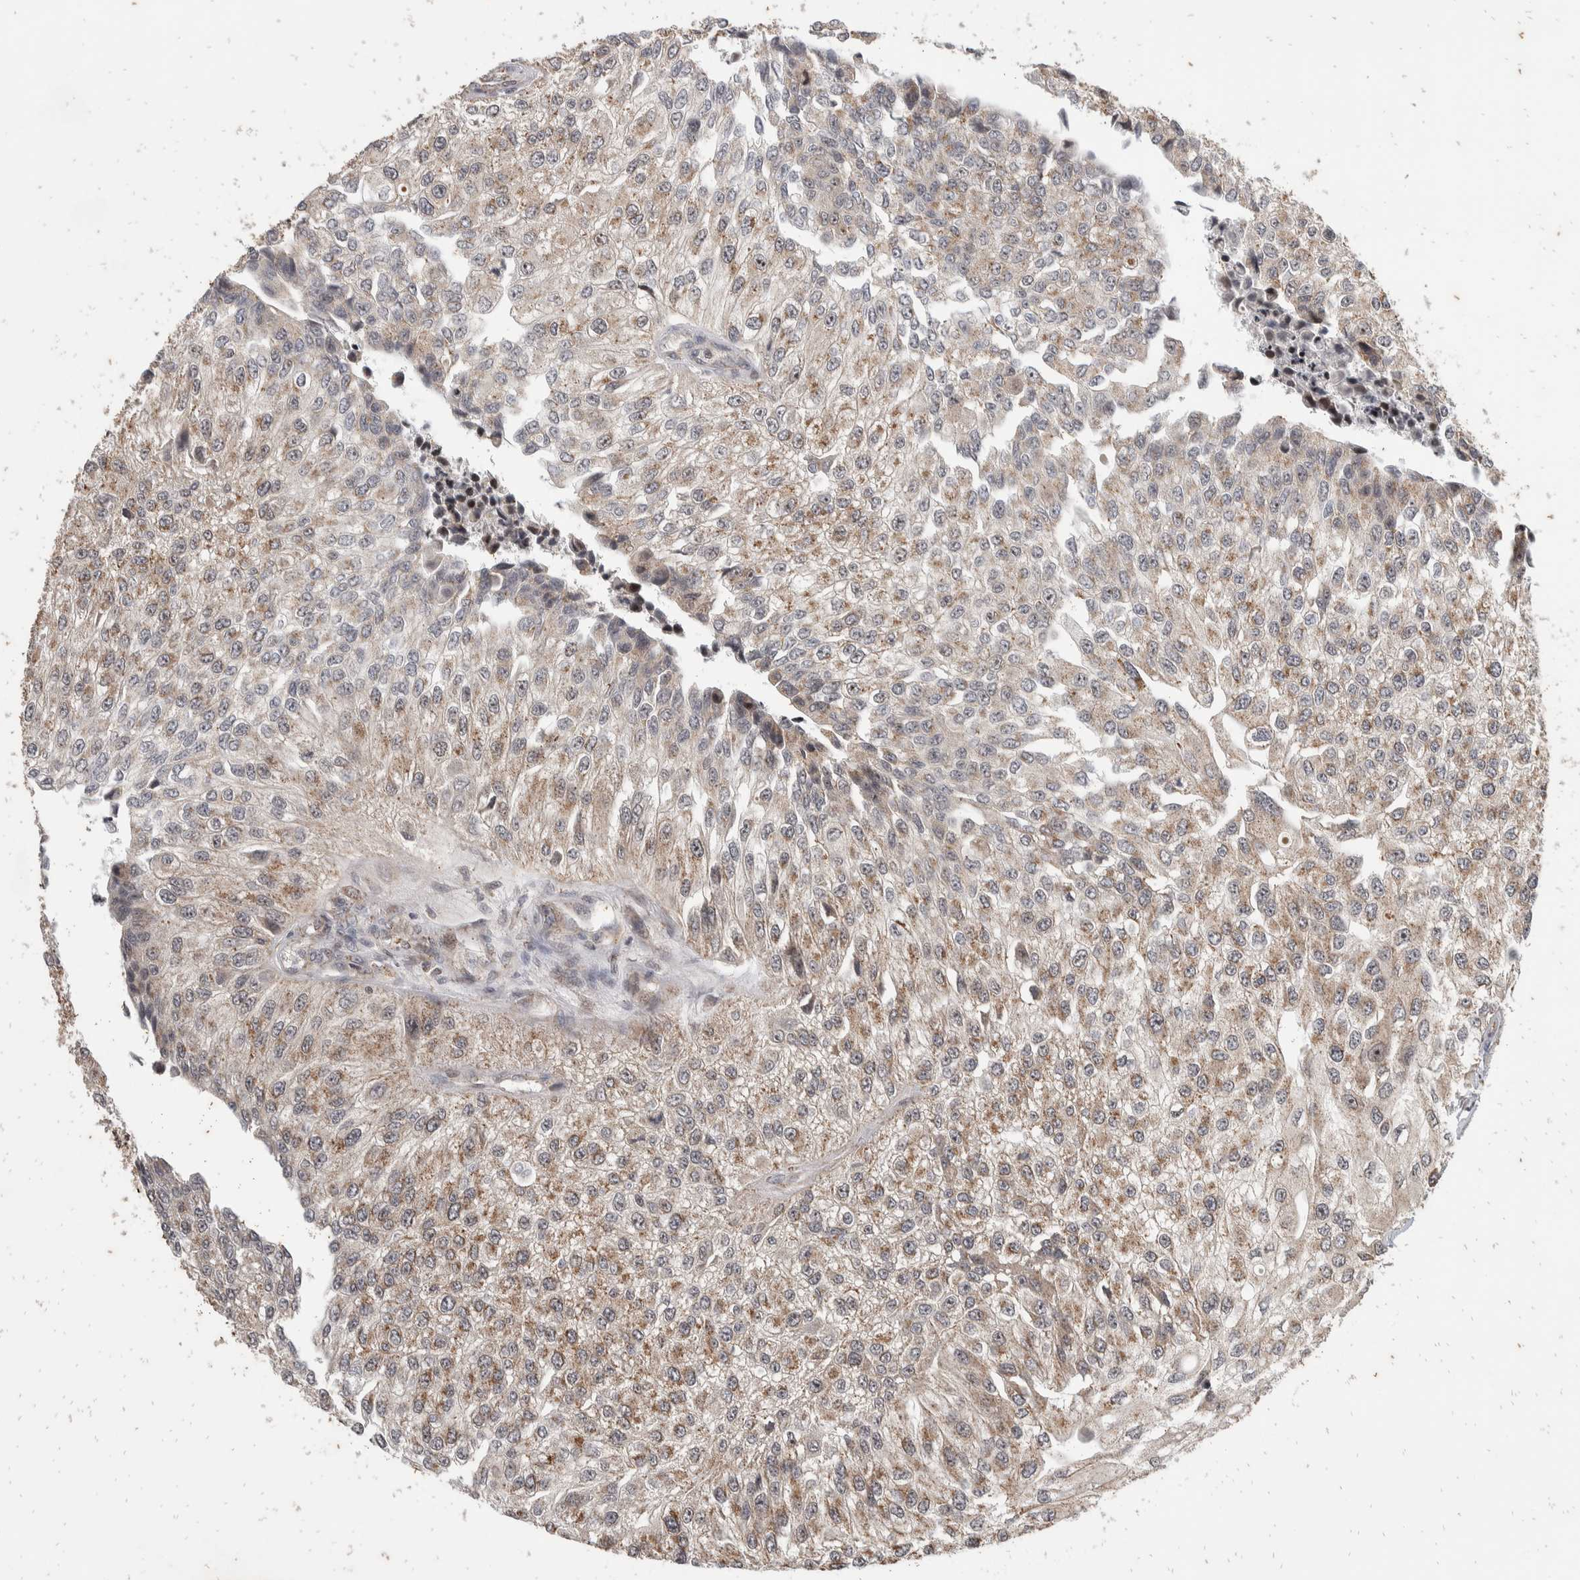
{"staining": {"intensity": "weak", "quantity": "25%-75%", "location": "cytoplasmic/membranous,nuclear"}, "tissue": "urothelial cancer", "cell_type": "Tumor cells", "image_type": "cancer", "snomed": [{"axis": "morphology", "description": "Urothelial carcinoma, High grade"}, {"axis": "topography", "description": "Kidney"}, {"axis": "topography", "description": "Urinary bladder"}], "caption": "There is low levels of weak cytoplasmic/membranous and nuclear positivity in tumor cells of urothelial cancer, as demonstrated by immunohistochemical staining (brown color).", "gene": "ATXN7L1", "patient": {"sex": "male", "age": 77}}